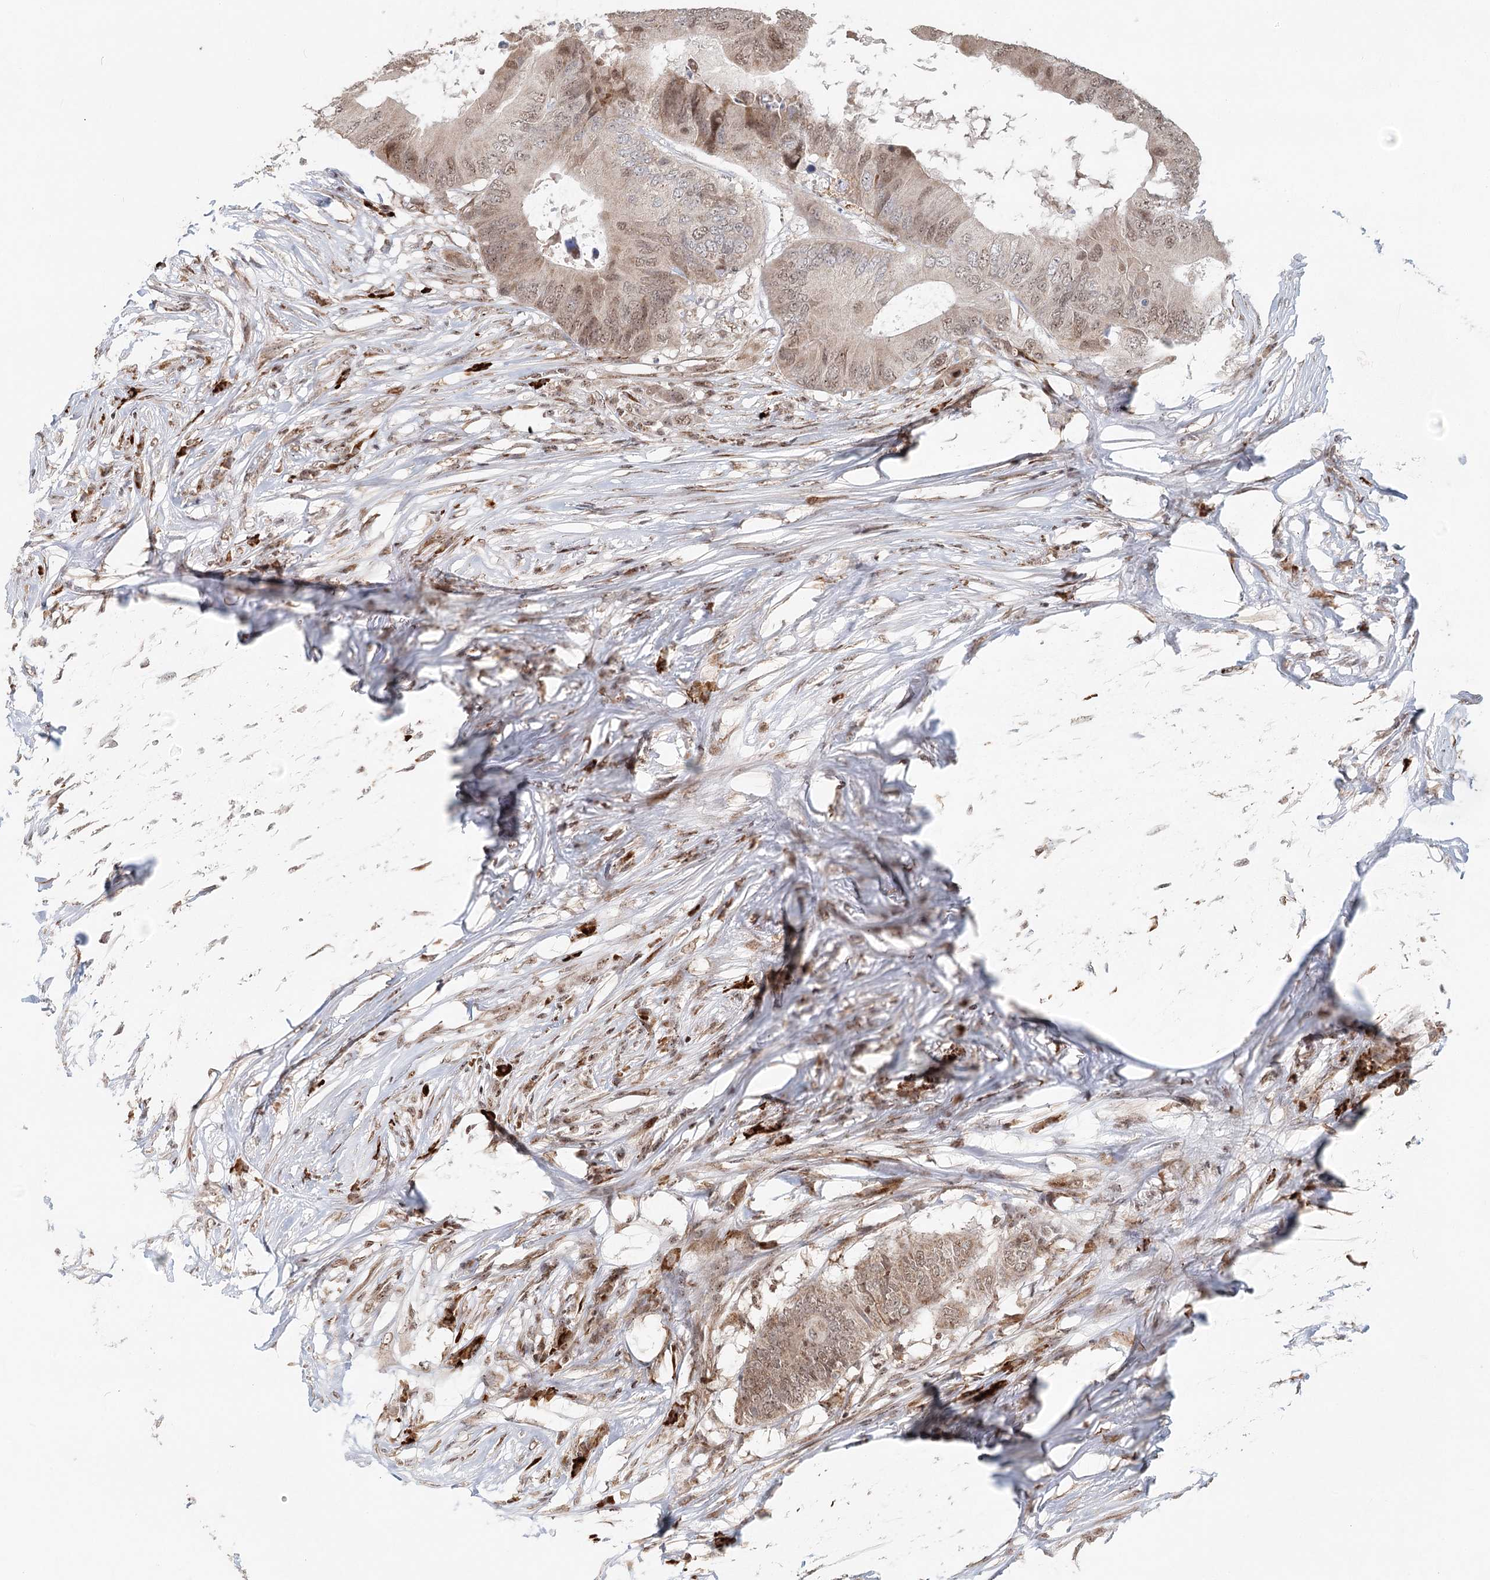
{"staining": {"intensity": "moderate", "quantity": ">75%", "location": "nuclear"}, "tissue": "colorectal cancer", "cell_type": "Tumor cells", "image_type": "cancer", "snomed": [{"axis": "morphology", "description": "Adenocarcinoma, NOS"}, {"axis": "topography", "description": "Colon"}], "caption": "Immunohistochemical staining of colorectal cancer (adenocarcinoma) demonstrates moderate nuclear protein staining in about >75% of tumor cells. Ihc stains the protein of interest in brown and the nuclei are stained blue.", "gene": "BNIP5", "patient": {"sex": "male", "age": 71}}